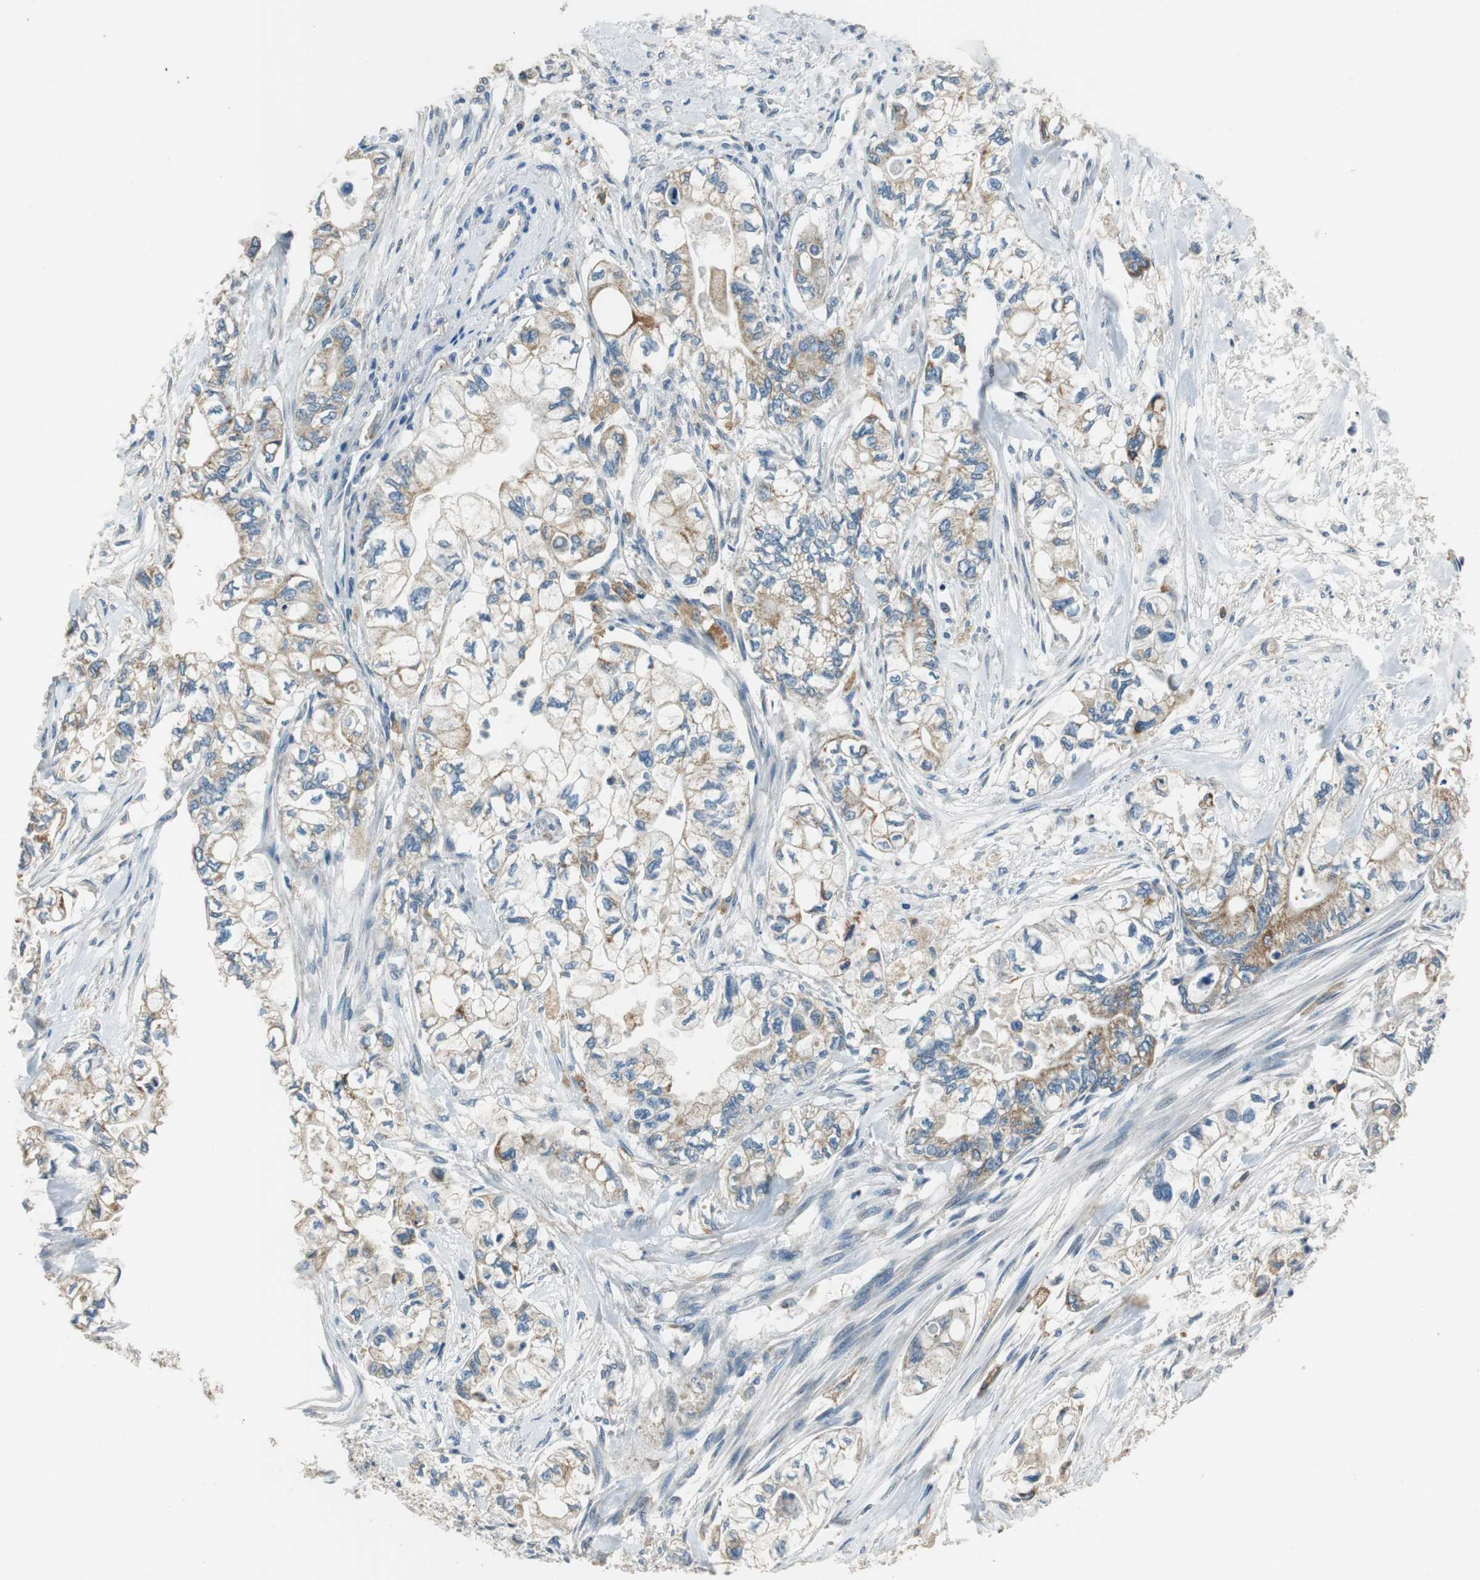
{"staining": {"intensity": "moderate", "quantity": ">75%", "location": "cytoplasmic/membranous"}, "tissue": "pancreatic cancer", "cell_type": "Tumor cells", "image_type": "cancer", "snomed": [{"axis": "morphology", "description": "Adenocarcinoma, NOS"}, {"axis": "topography", "description": "Pancreas"}], "caption": "This image demonstrates immunohistochemistry staining of pancreatic cancer, with medium moderate cytoplasmic/membranous staining in approximately >75% of tumor cells.", "gene": "ALDH4A1", "patient": {"sex": "male", "age": 79}}